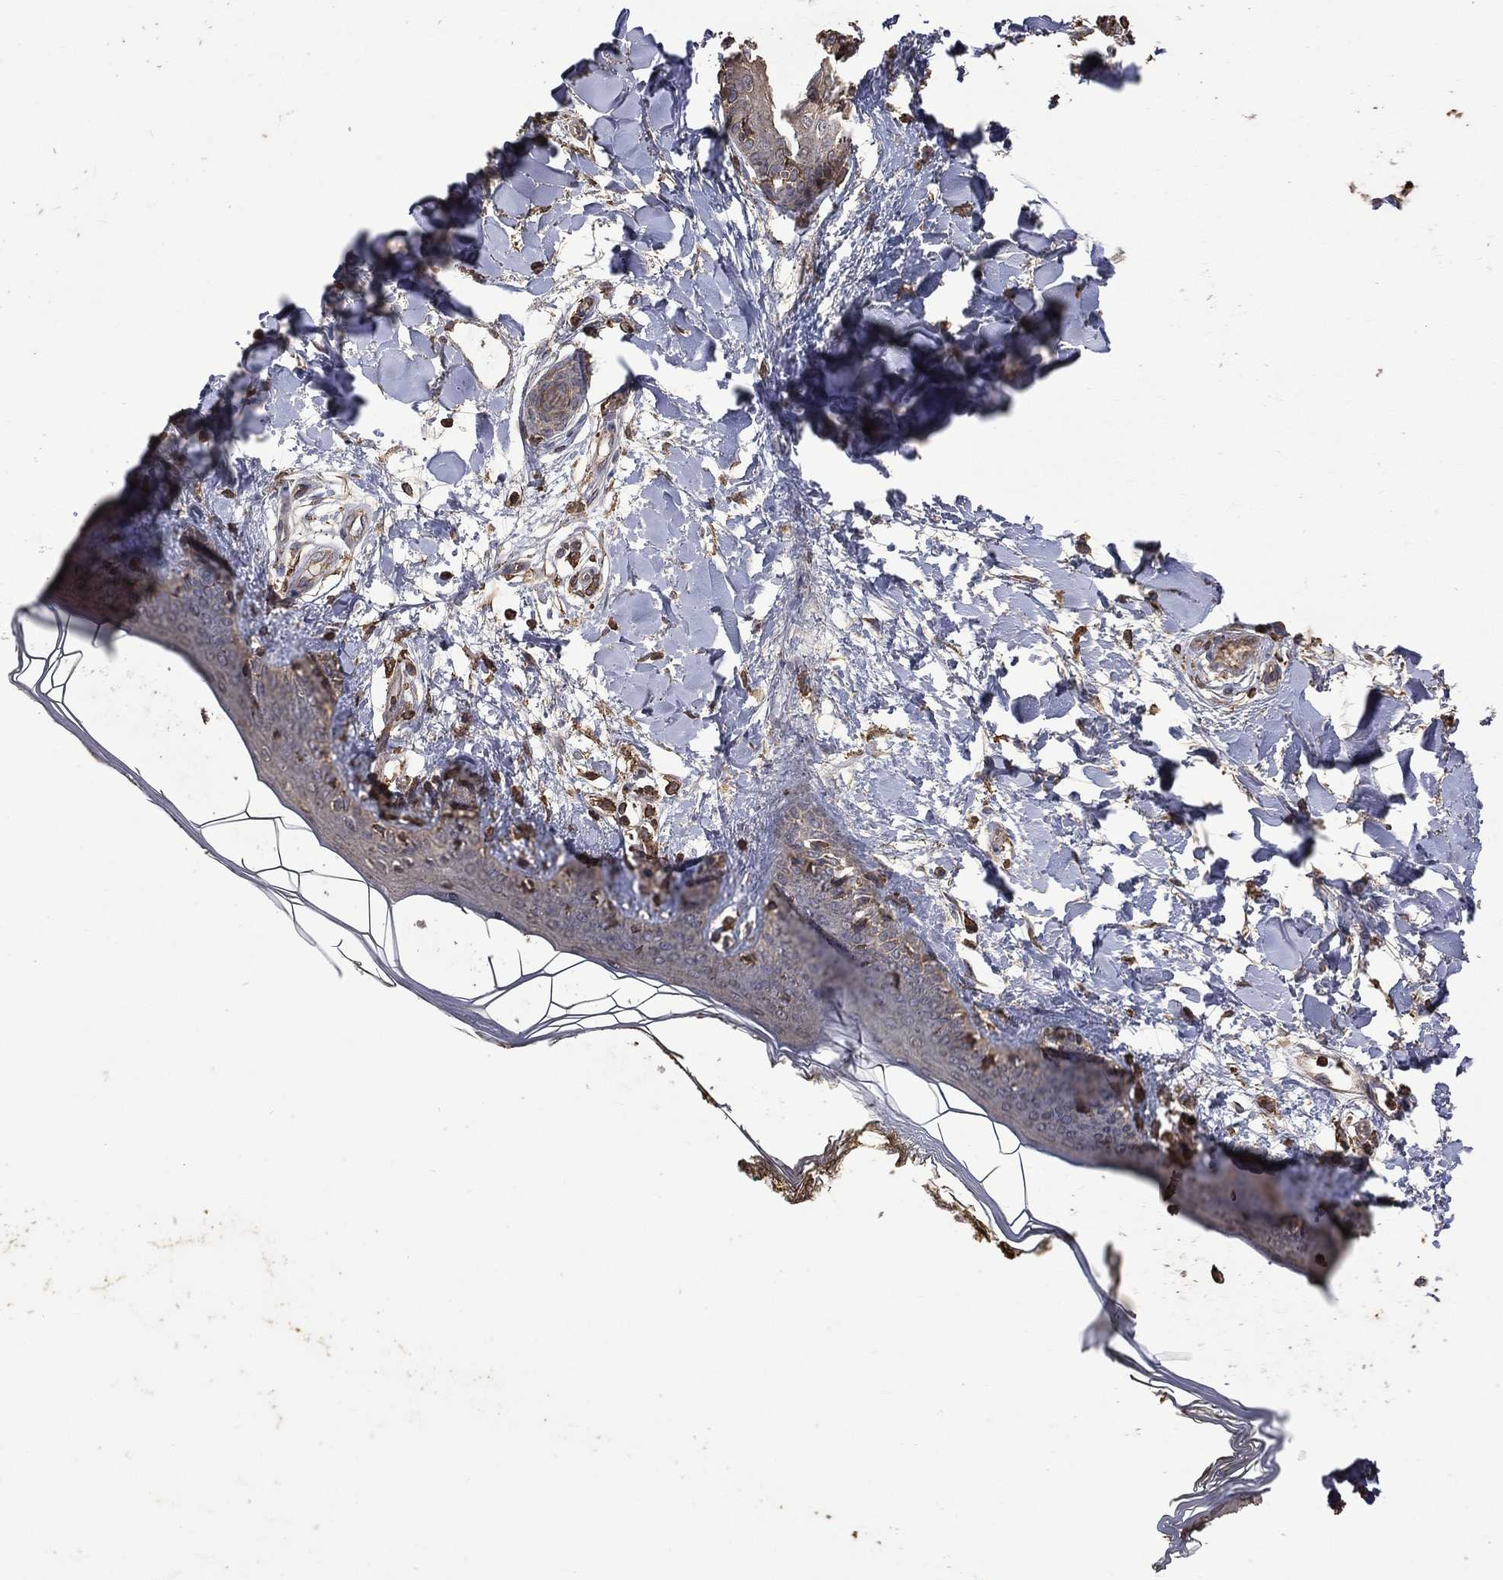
{"staining": {"intensity": "negative", "quantity": "none", "location": "none"}, "tissue": "skin", "cell_type": "Fibroblasts", "image_type": "normal", "snomed": [{"axis": "morphology", "description": "Normal tissue, NOS"}, {"axis": "morphology", "description": "Malignant melanoma, NOS"}, {"axis": "topography", "description": "Skin"}], "caption": "The immunohistochemistry (IHC) image has no significant expression in fibroblasts of skin. (DAB (3,3'-diaminobenzidine) IHC, high magnification).", "gene": "METTL27", "patient": {"sex": "female", "age": 34}}